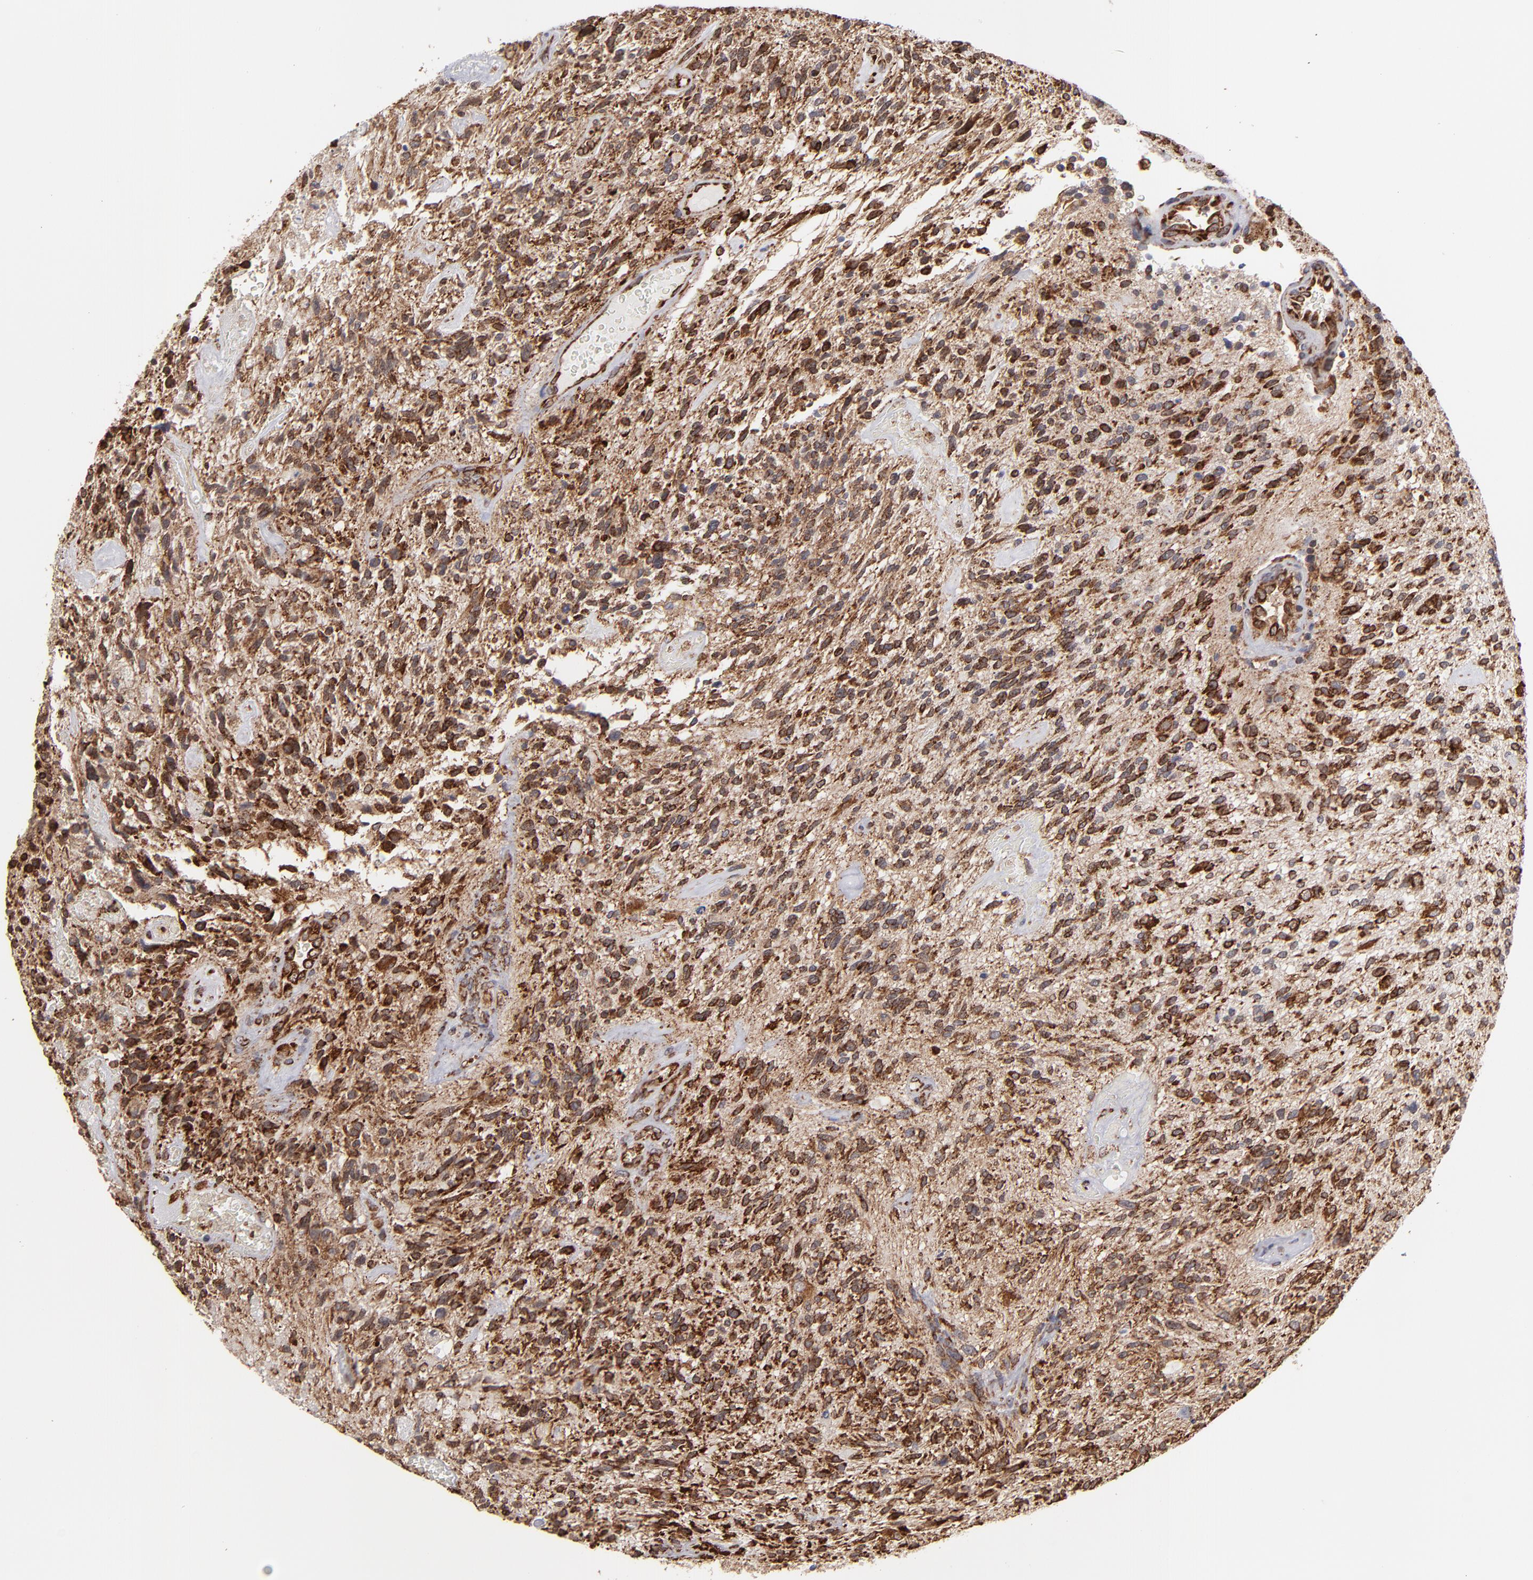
{"staining": {"intensity": "strong", "quantity": ">75%", "location": "cytoplasmic/membranous"}, "tissue": "glioma", "cell_type": "Tumor cells", "image_type": "cancer", "snomed": [{"axis": "morphology", "description": "Normal tissue, NOS"}, {"axis": "morphology", "description": "Glioma, malignant, High grade"}, {"axis": "topography", "description": "Cerebral cortex"}], "caption": "Human glioma stained with a brown dye demonstrates strong cytoplasmic/membranous positive expression in approximately >75% of tumor cells.", "gene": "KTN1", "patient": {"sex": "male", "age": 75}}